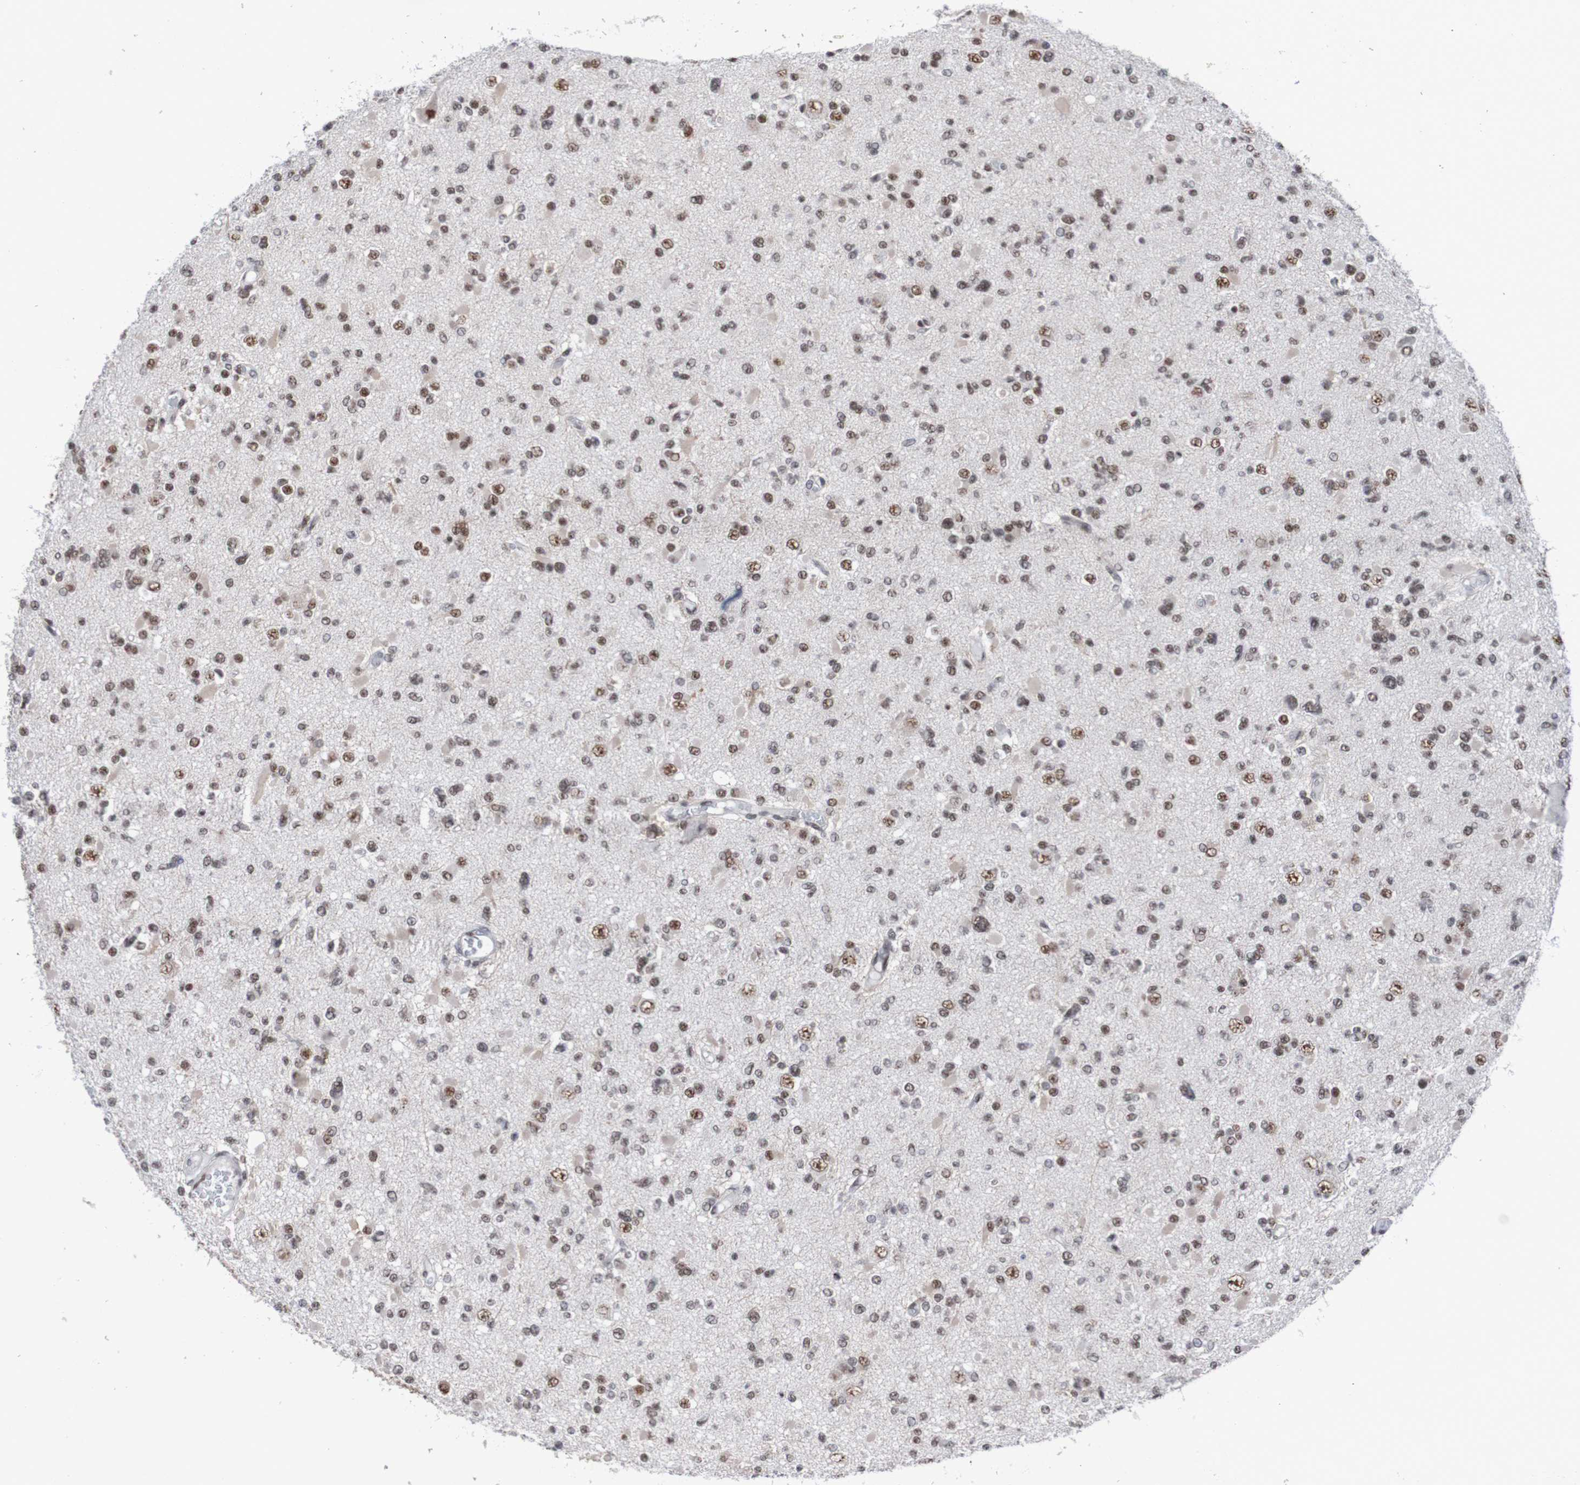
{"staining": {"intensity": "moderate", "quantity": "25%-75%", "location": "nuclear"}, "tissue": "glioma", "cell_type": "Tumor cells", "image_type": "cancer", "snomed": [{"axis": "morphology", "description": "Glioma, malignant, Low grade"}, {"axis": "topography", "description": "Brain"}], "caption": "Glioma stained with a protein marker demonstrates moderate staining in tumor cells.", "gene": "CDC5L", "patient": {"sex": "female", "age": 22}}